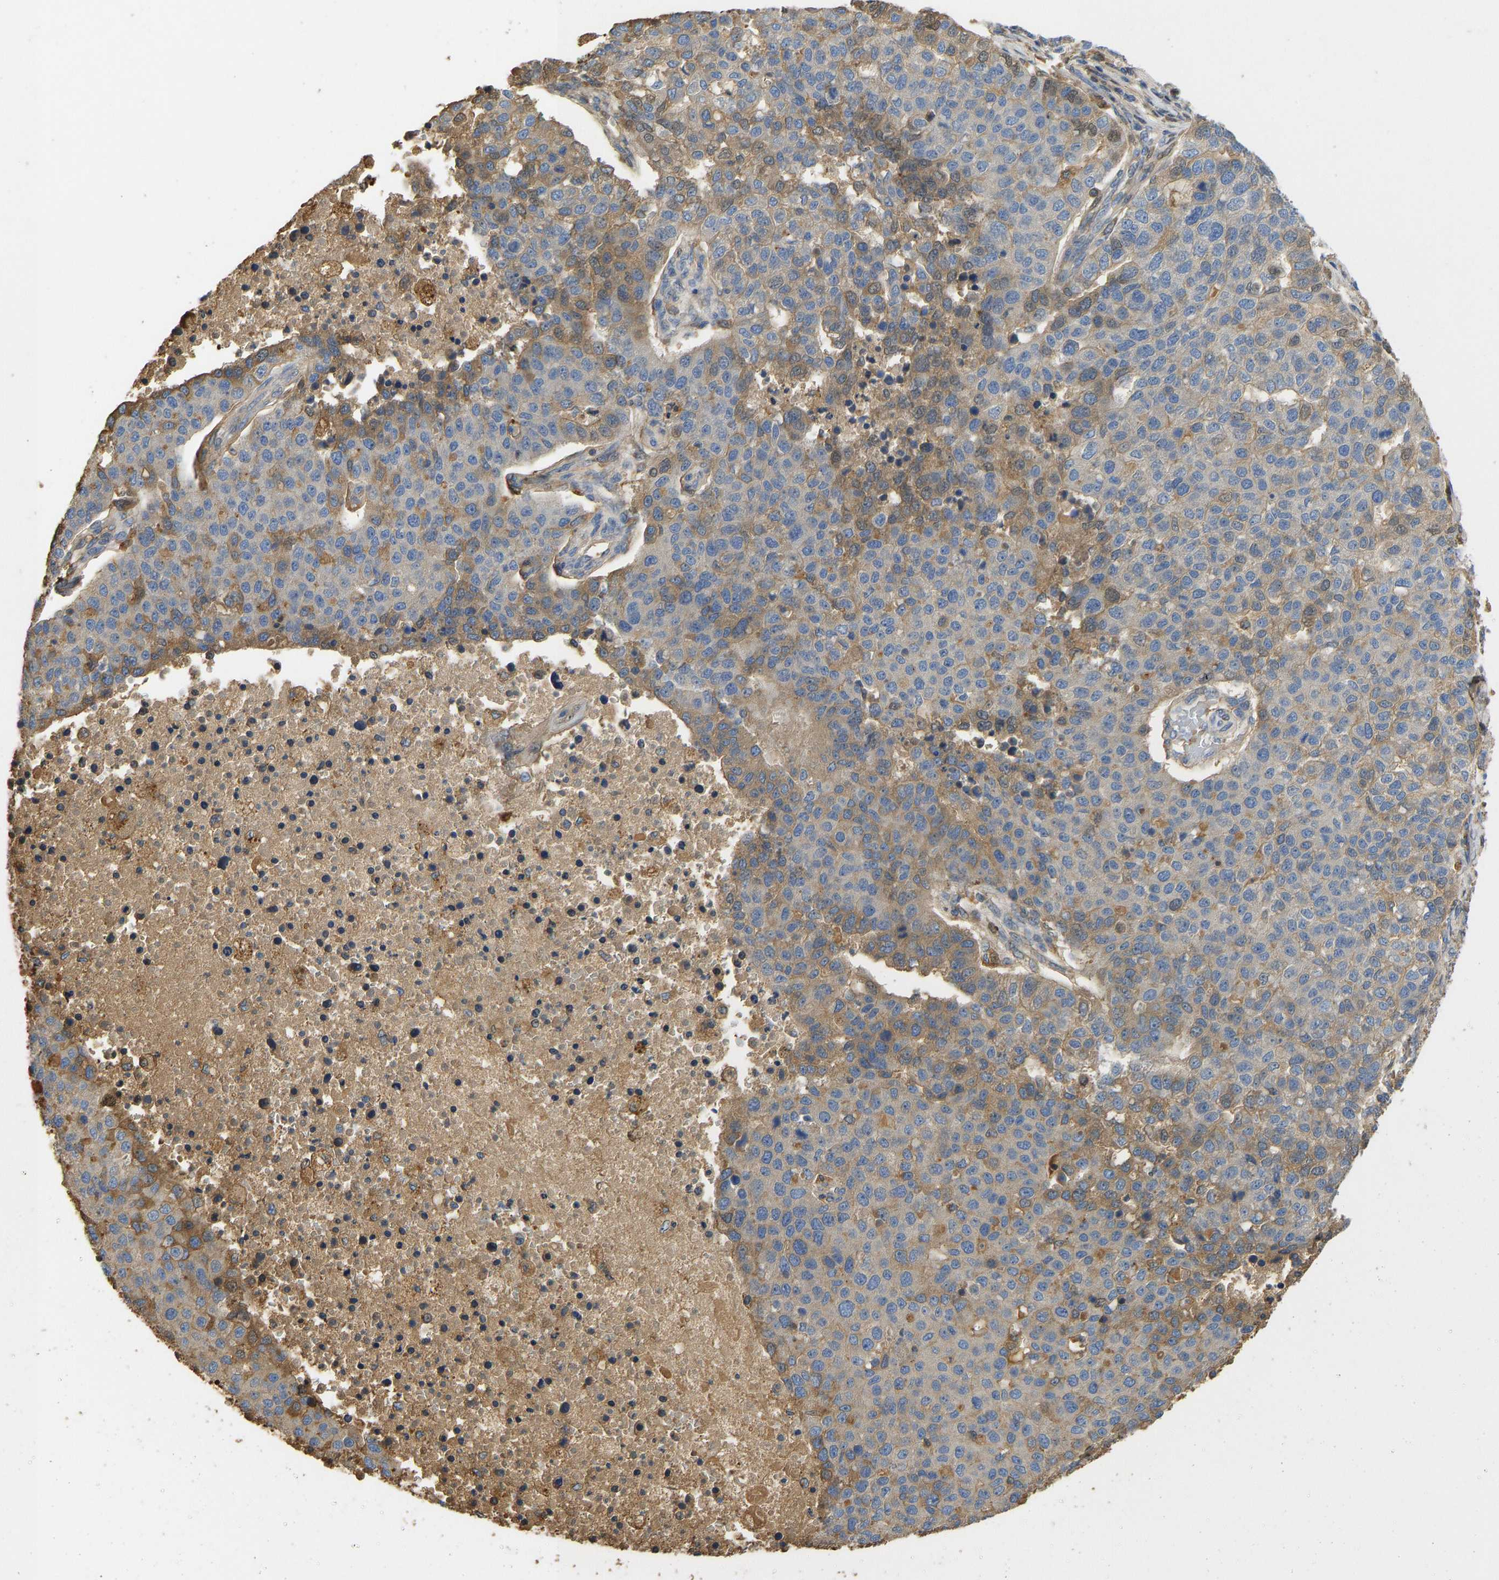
{"staining": {"intensity": "moderate", "quantity": "25%-75%", "location": "cytoplasmic/membranous,nuclear"}, "tissue": "pancreatic cancer", "cell_type": "Tumor cells", "image_type": "cancer", "snomed": [{"axis": "morphology", "description": "Adenocarcinoma, NOS"}, {"axis": "topography", "description": "Pancreas"}], "caption": "Pancreatic adenocarcinoma stained for a protein (brown) demonstrates moderate cytoplasmic/membranous and nuclear positive positivity in approximately 25%-75% of tumor cells.", "gene": "VCPKMT", "patient": {"sex": "female", "age": 61}}